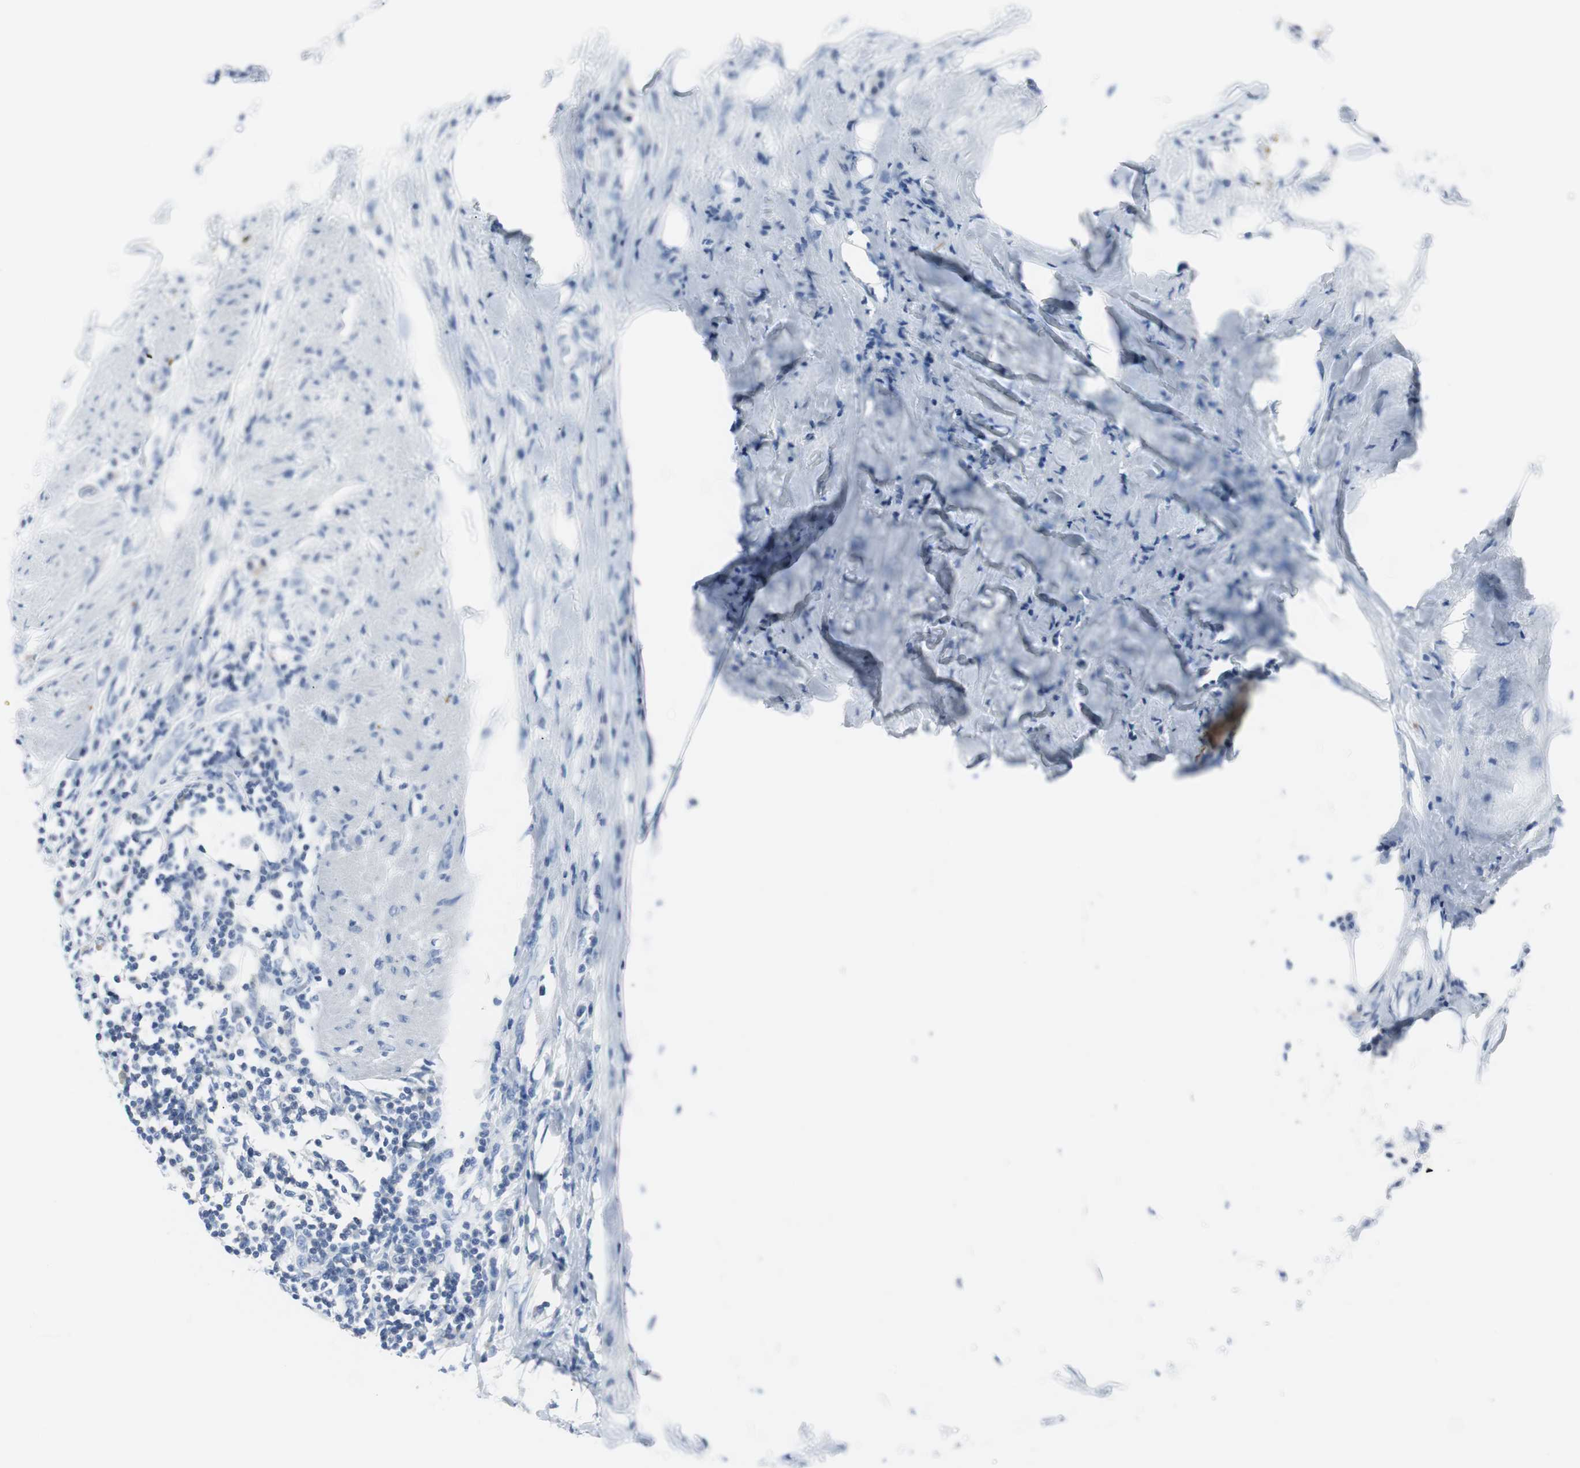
{"staining": {"intensity": "negative", "quantity": "none", "location": "none"}, "tissue": "urothelial cancer", "cell_type": "Tumor cells", "image_type": "cancer", "snomed": [{"axis": "morphology", "description": "Urothelial carcinoma, High grade"}, {"axis": "topography", "description": "Urinary bladder"}], "caption": "The image displays no staining of tumor cells in urothelial carcinoma (high-grade).", "gene": "GAP43", "patient": {"sex": "male", "age": 61}}